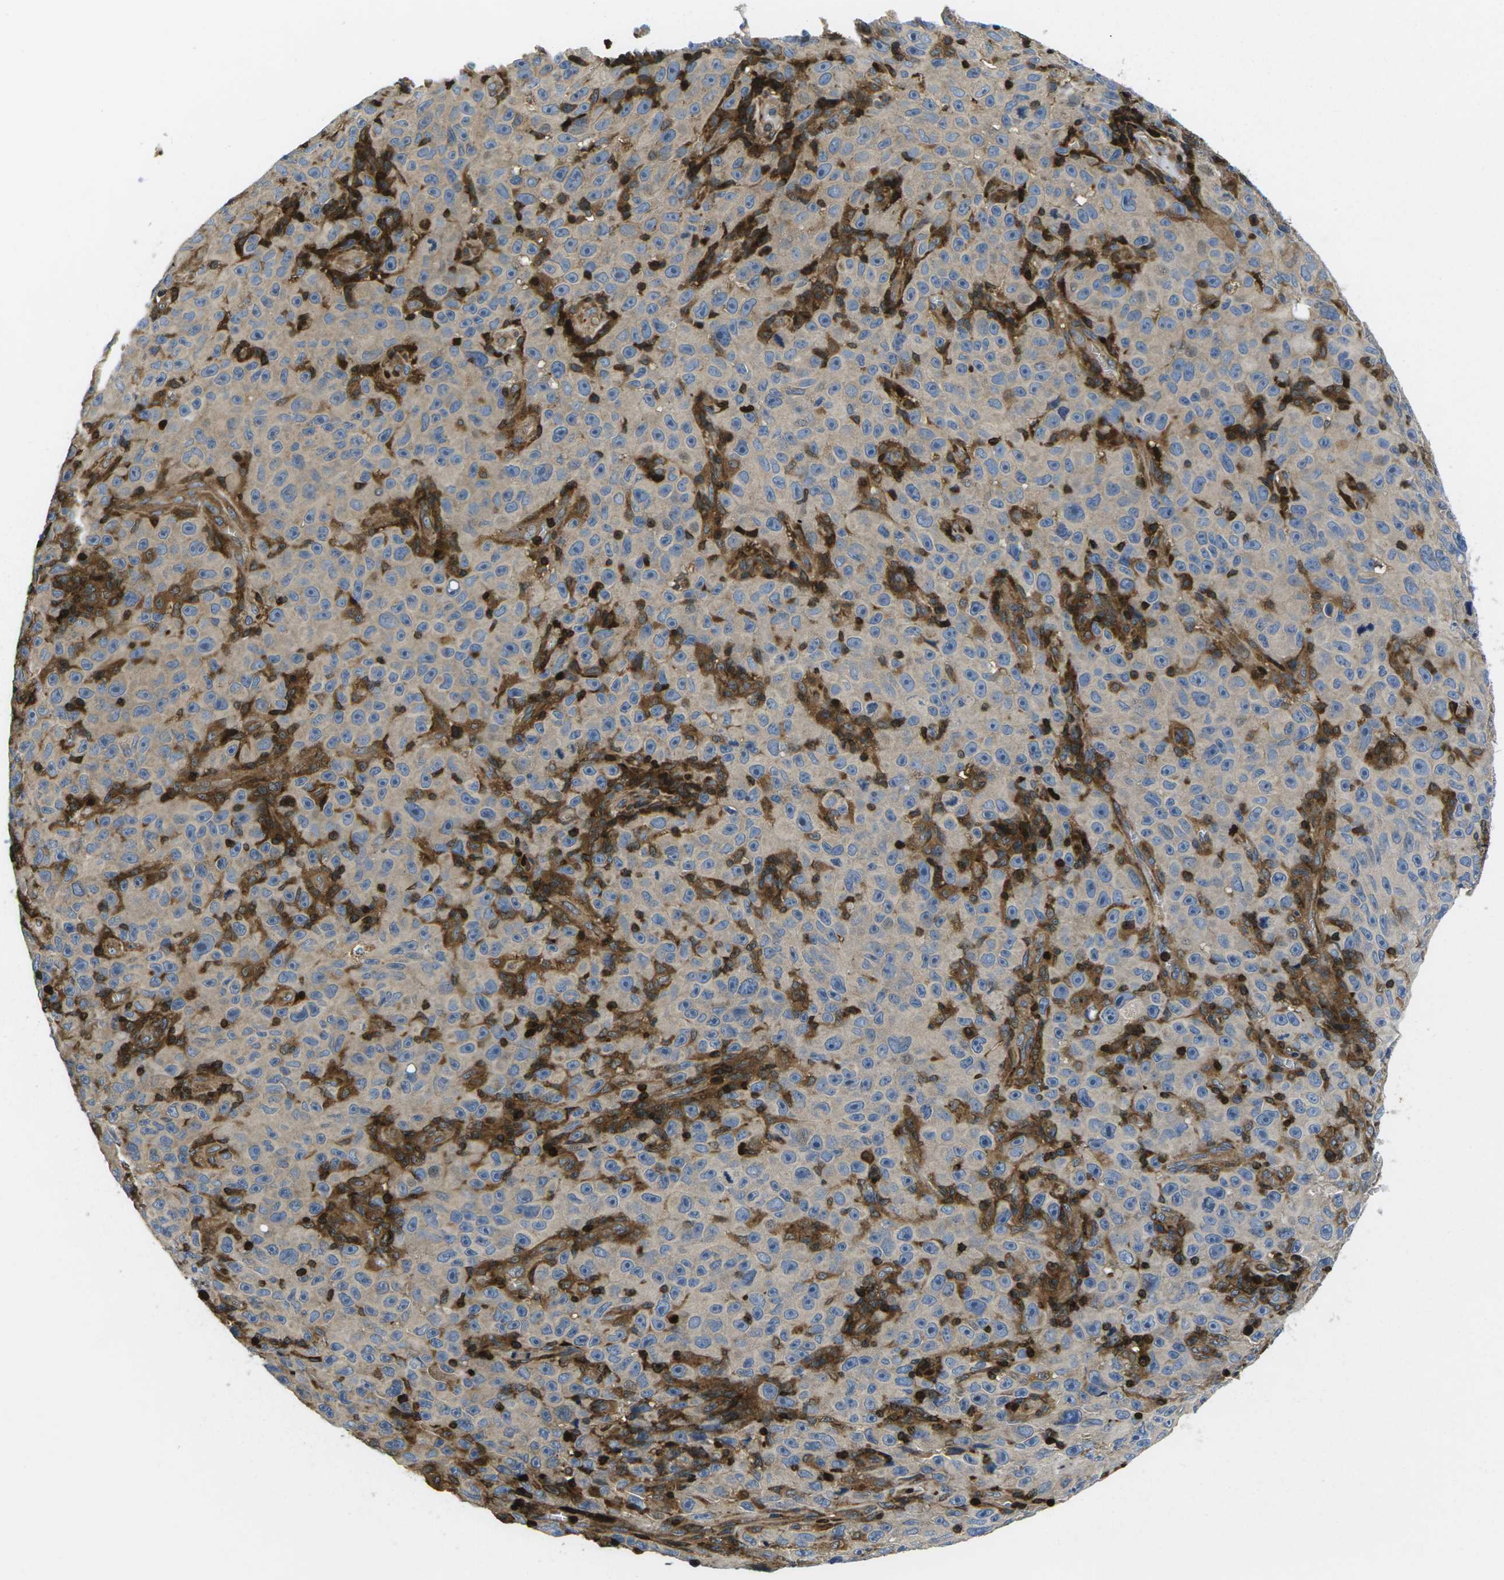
{"staining": {"intensity": "moderate", "quantity": ">75%", "location": "cytoplasmic/membranous"}, "tissue": "melanoma", "cell_type": "Tumor cells", "image_type": "cancer", "snomed": [{"axis": "morphology", "description": "Malignant melanoma, NOS"}, {"axis": "topography", "description": "Skin"}], "caption": "High-power microscopy captured an immunohistochemistry micrograph of malignant melanoma, revealing moderate cytoplasmic/membranous staining in approximately >75% of tumor cells. (IHC, brightfield microscopy, high magnification).", "gene": "PLCE1", "patient": {"sex": "female", "age": 82}}